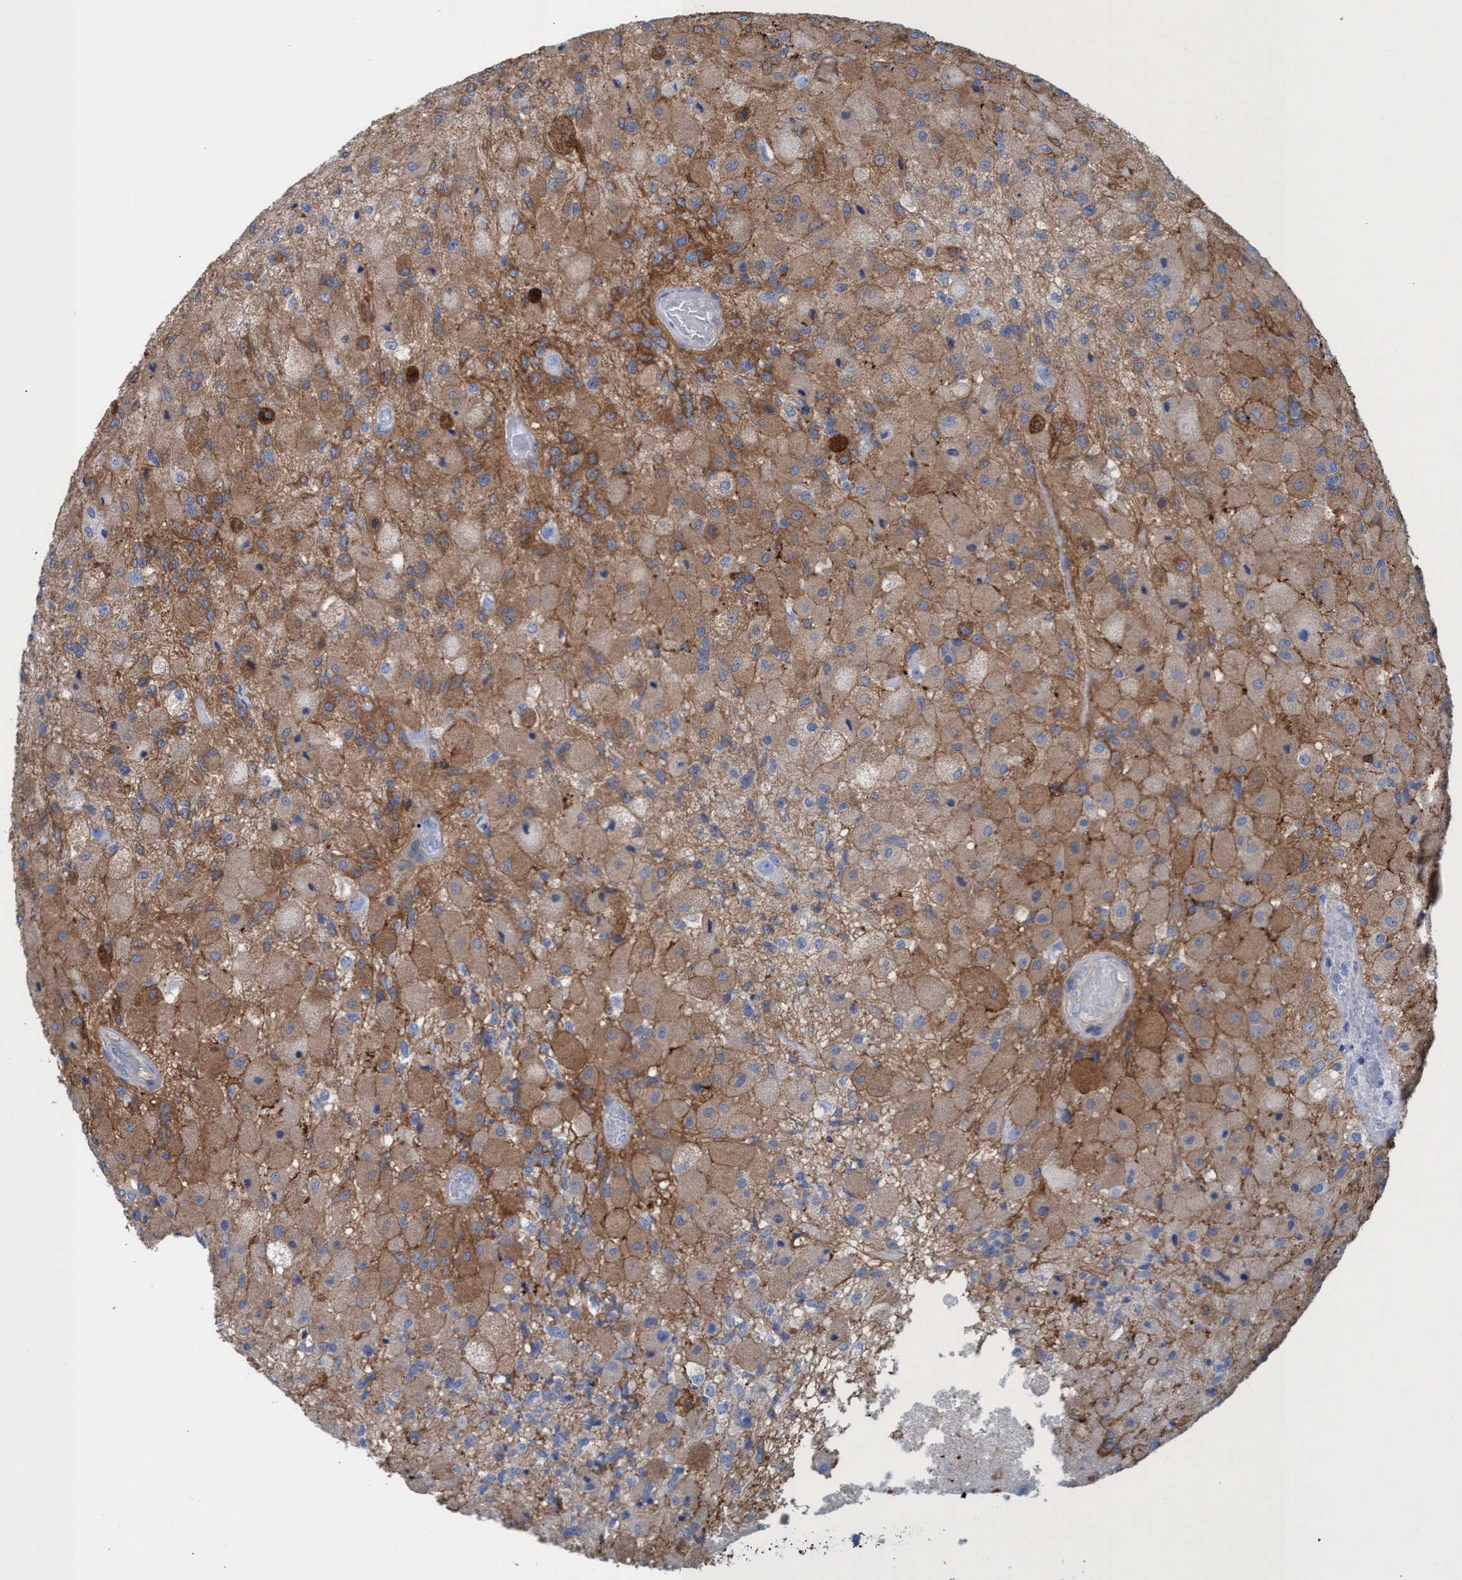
{"staining": {"intensity": "moderate", "quantity": ">75%", "location": "cytoplasmic/membranous"}, "tissue": "glioma", "cell_type": "Tumor cells", "image_type": "cancer", "snomed": [{"axis": "morphology", "description": "Normal tissue, NOS"}, {"axis": "morphology", "description": "Glioma, malignant, High grade"}, {"axis": "topography", "description": "Cerebral cortex"}], "caption": "Human high-grade glioma (malignant) stained with a protein marker exhibits moderate staining in tumor cells.", "gene": "EZR", "patient": {"sex": "male", "age": 77}}